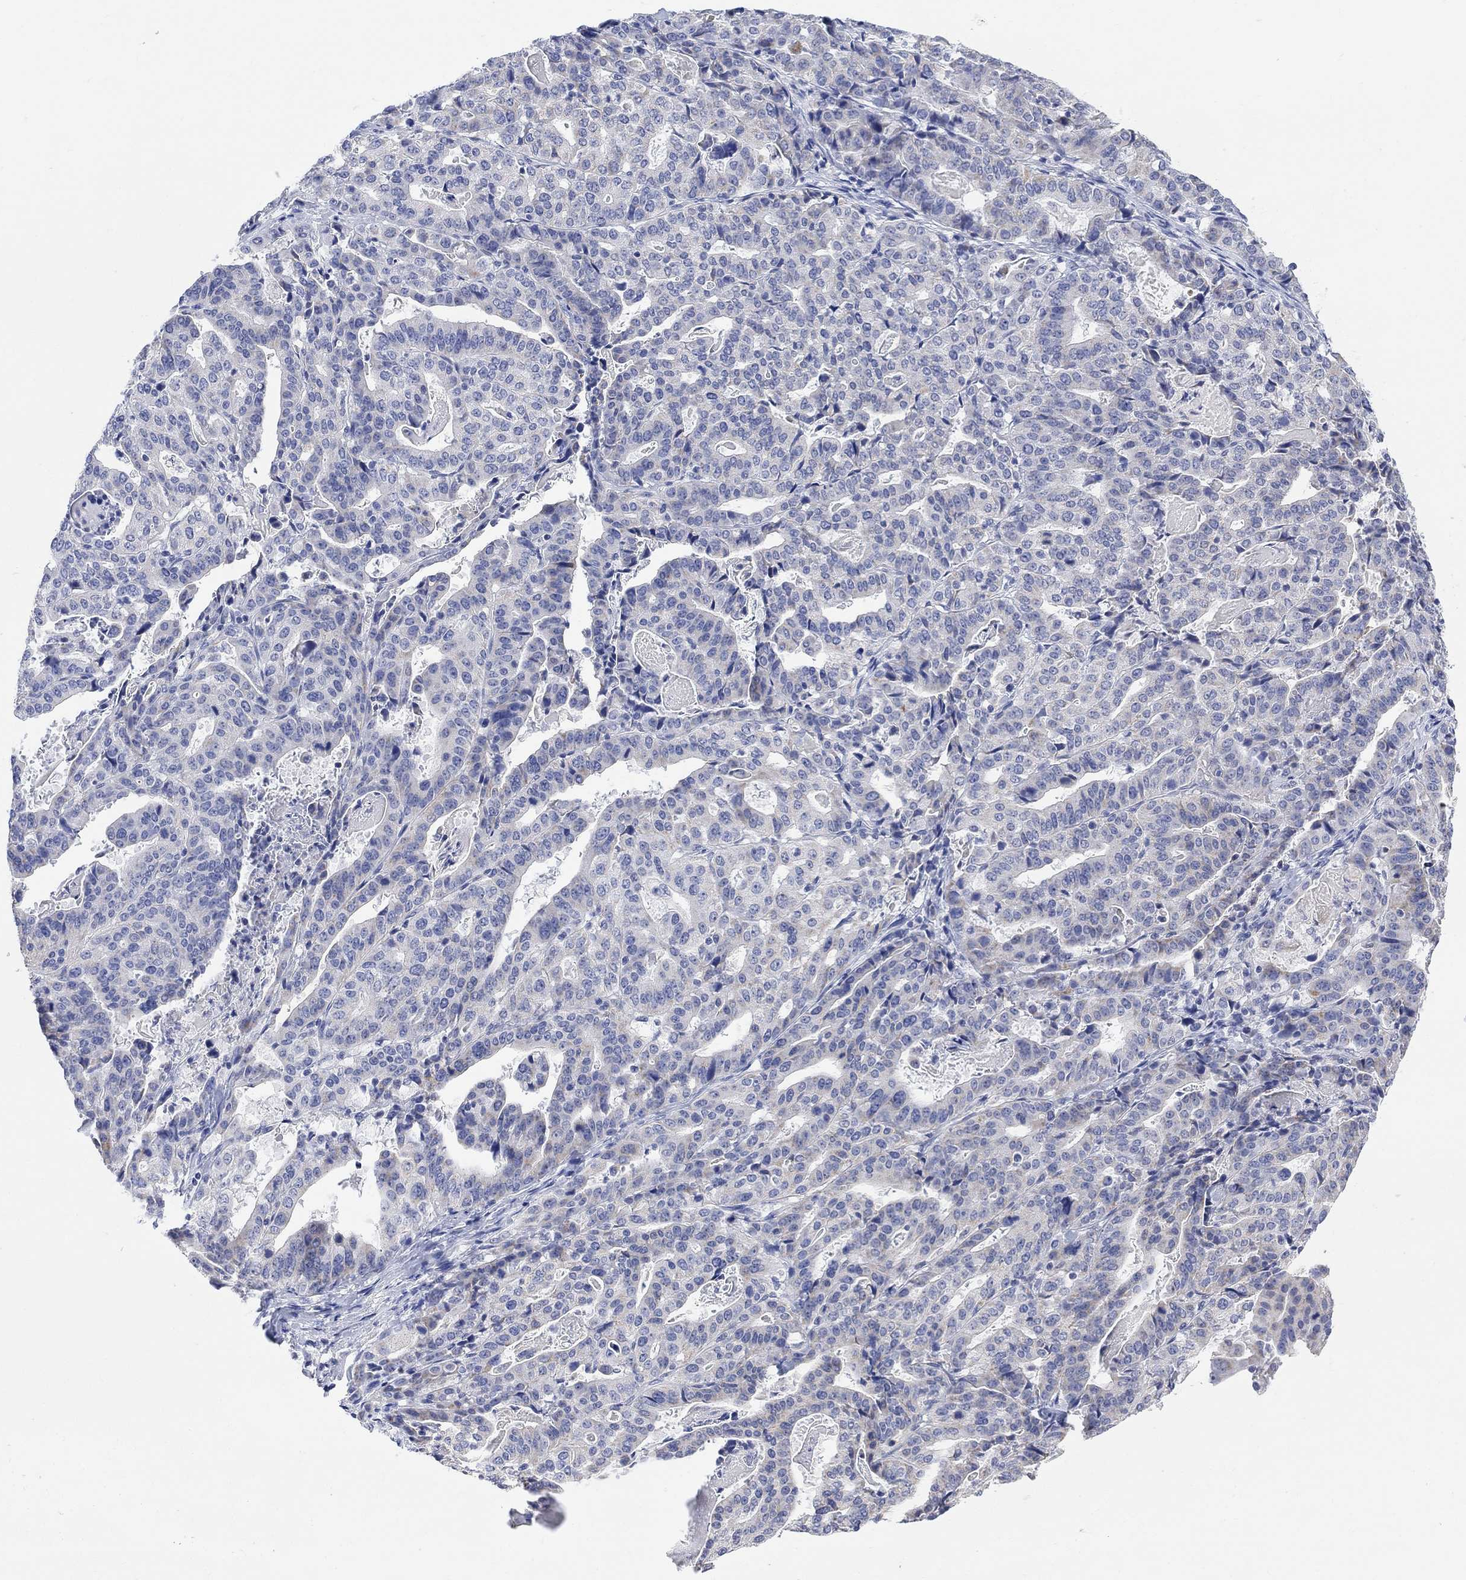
{"staining": {"intensity": "negative", "quantity": "none", "location": "none"}, "tissue": "stomach cancer", "cell_type": "Tumor cells", "image_type": "cancer", "snomed": [{"axis": "morphology", "description": "Adenocarcinoma, NOS"}, {"axis": "topography", "description": "Stomach"}], "caption": "Adenocarcinoma (stomach) was stained to show a protein in brown. There is no significant positivity in tumor cells.", "gene": "FBP2", "patient": {"sex": "male", "age": 48}}